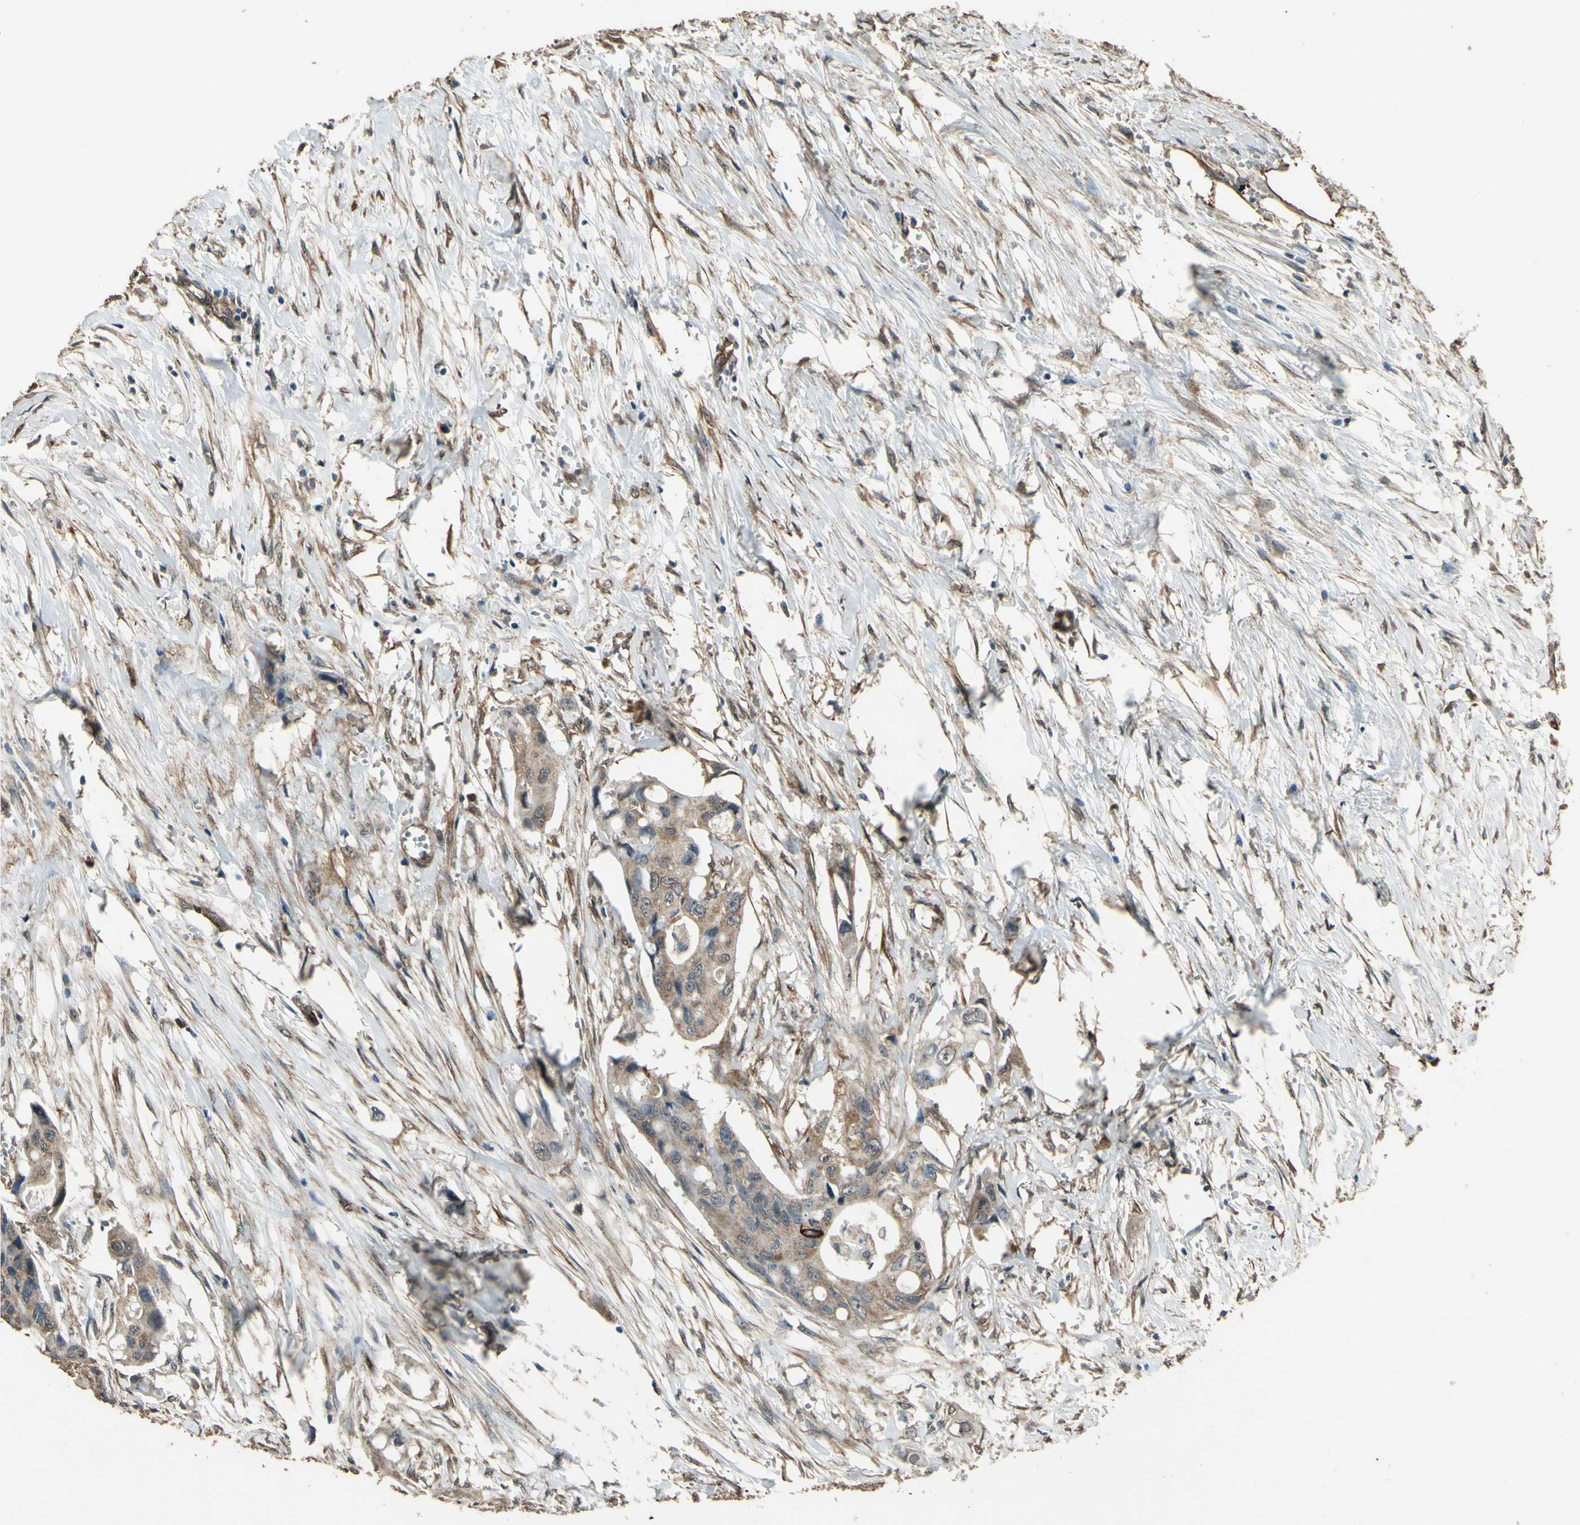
{"staining": {"intensity": "weak", "quantity": "25%-75%", "location": "cytoplasmic/membranous"}, "tissue": "colorectal cancer", "cell_type": "Tumor cells", "image_type": "cancer", "snomed": [{"axis": "morphology", "description": "Adenocarcinoma, NOS"}, {"axis": "topography", "description": "Colon"}], "caption": "A low amount of weak cytoplasmic/membranous staining is seen in about 25%-75% of tumor cells in colorectal adenocarcinoma tissue. The staining is performed using DAB brown chromogen to label protein expression. The nuclei are counter-stained blue using hematoxylin.", "gene": "TSPO", "patient": {"sex": "female", "age": 57}}